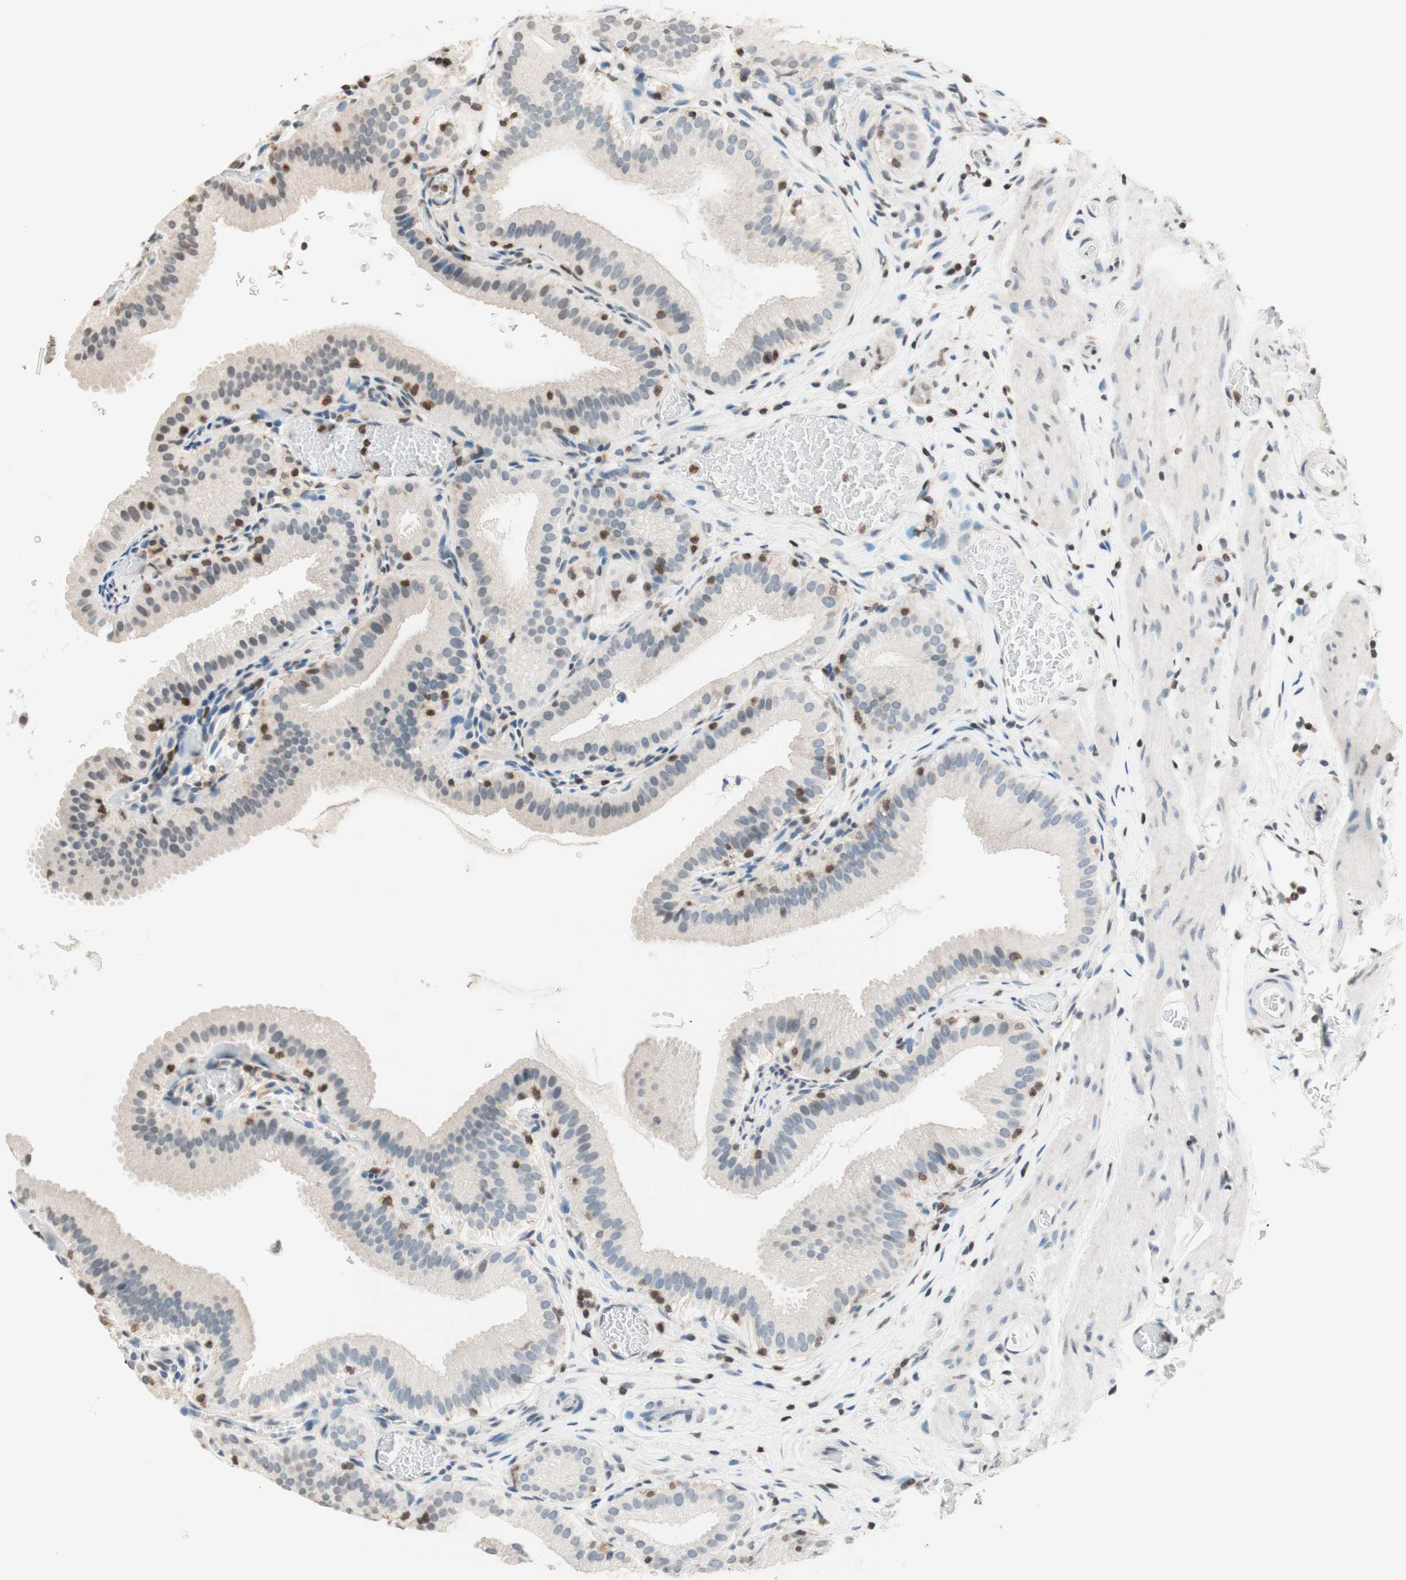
{"staining": {"intensity": "weak", "quantity": "<25%", "location": "nuclear"}, "tissue": "gallbladder", "cell_type": "Glandular cells", "image_type": "normal", "snomed": [{"axis": "morphology", "description": "Normal tissue, NOS"}, {"axis": "topography", "description": "Gallbladder"}], "caption": "Human gallbladder stained for a protein using immunohistochemistry displays no positivity in glandular cells.", "gene": "WIPF1", "patient": {"sex": "male", "age": 54}}